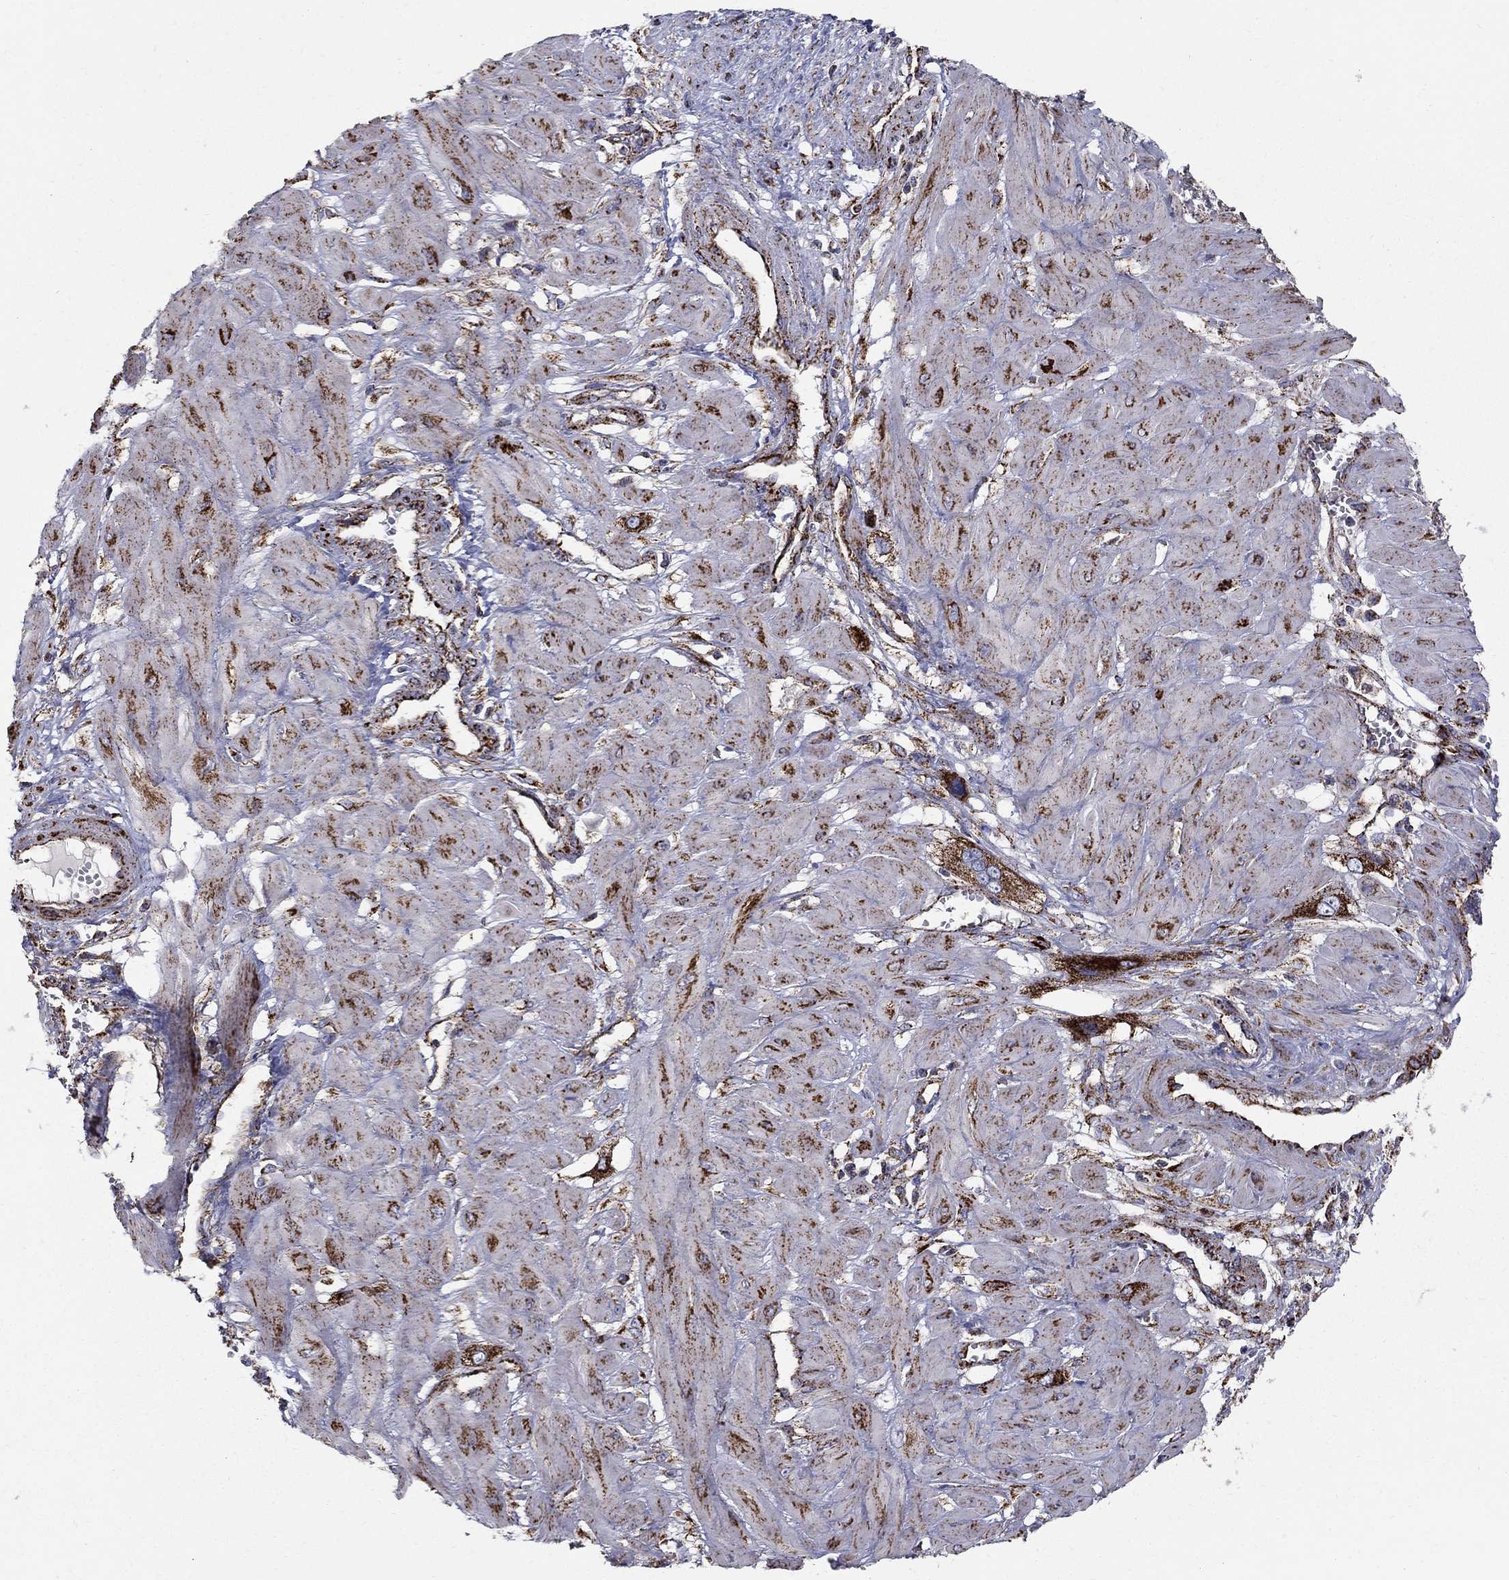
{"staining": {"intensity": "strong", "quantity": ">75%", "location": "cytoplasmic/membranous"}, "tissue": "cervical cancer", "cell_type": "Tumor cells", "image_type": "cancer", "snomed": [{"axis": "morphology", "description": "Squamous cell carcinoma, NOS"}, {"axis": "topography", "description": "Cervix"}], "caption": "Protein staining demonstrates strong cytoplasmic/membranous positivity in about >75% of tumor cells in cervical cancer.", "gene": "GCSH", "patient": {"sex": "female", "age": 34}}